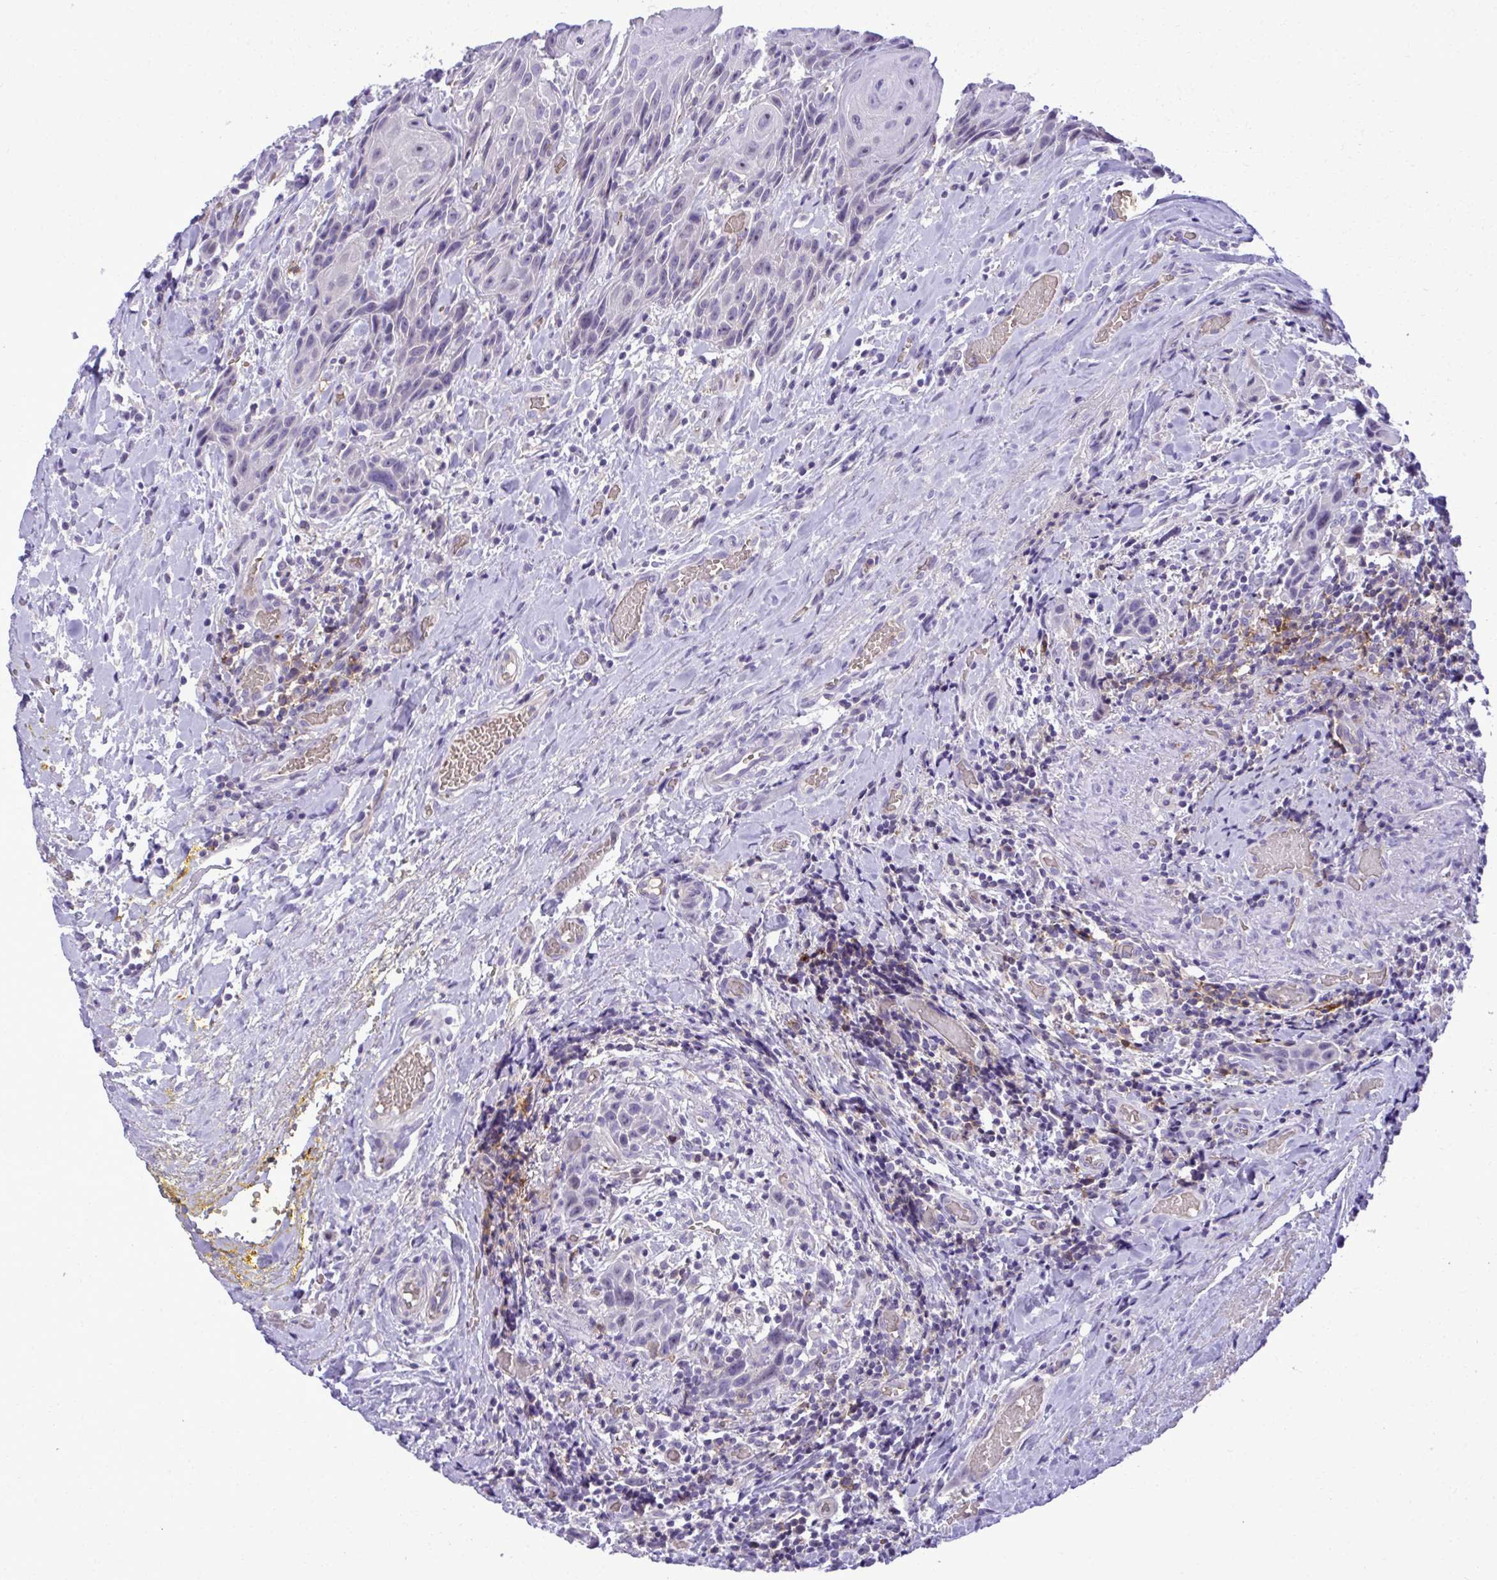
{"staining": {"intensity": "negative", "quantity": "none", "location": "none"}, "tissue": "head and neck cancer", "cell_type": "Tumor cells", "image_type": "cancer", "snomed": [{"axis": "morphology", "description": "Squamous cell carcinoma, NOS"}, {"axis": "topography", "description": "Oral tissue"}, {"axis": "topography", "description": "Head-Neck"}], "caption": "Protein analysis of head and neck cancer (squamous cell carcinoma) reveals no significant staining in tumor cells.", "gene": "PITPNM3", "patient": {"sex": "male", "age": 49}}